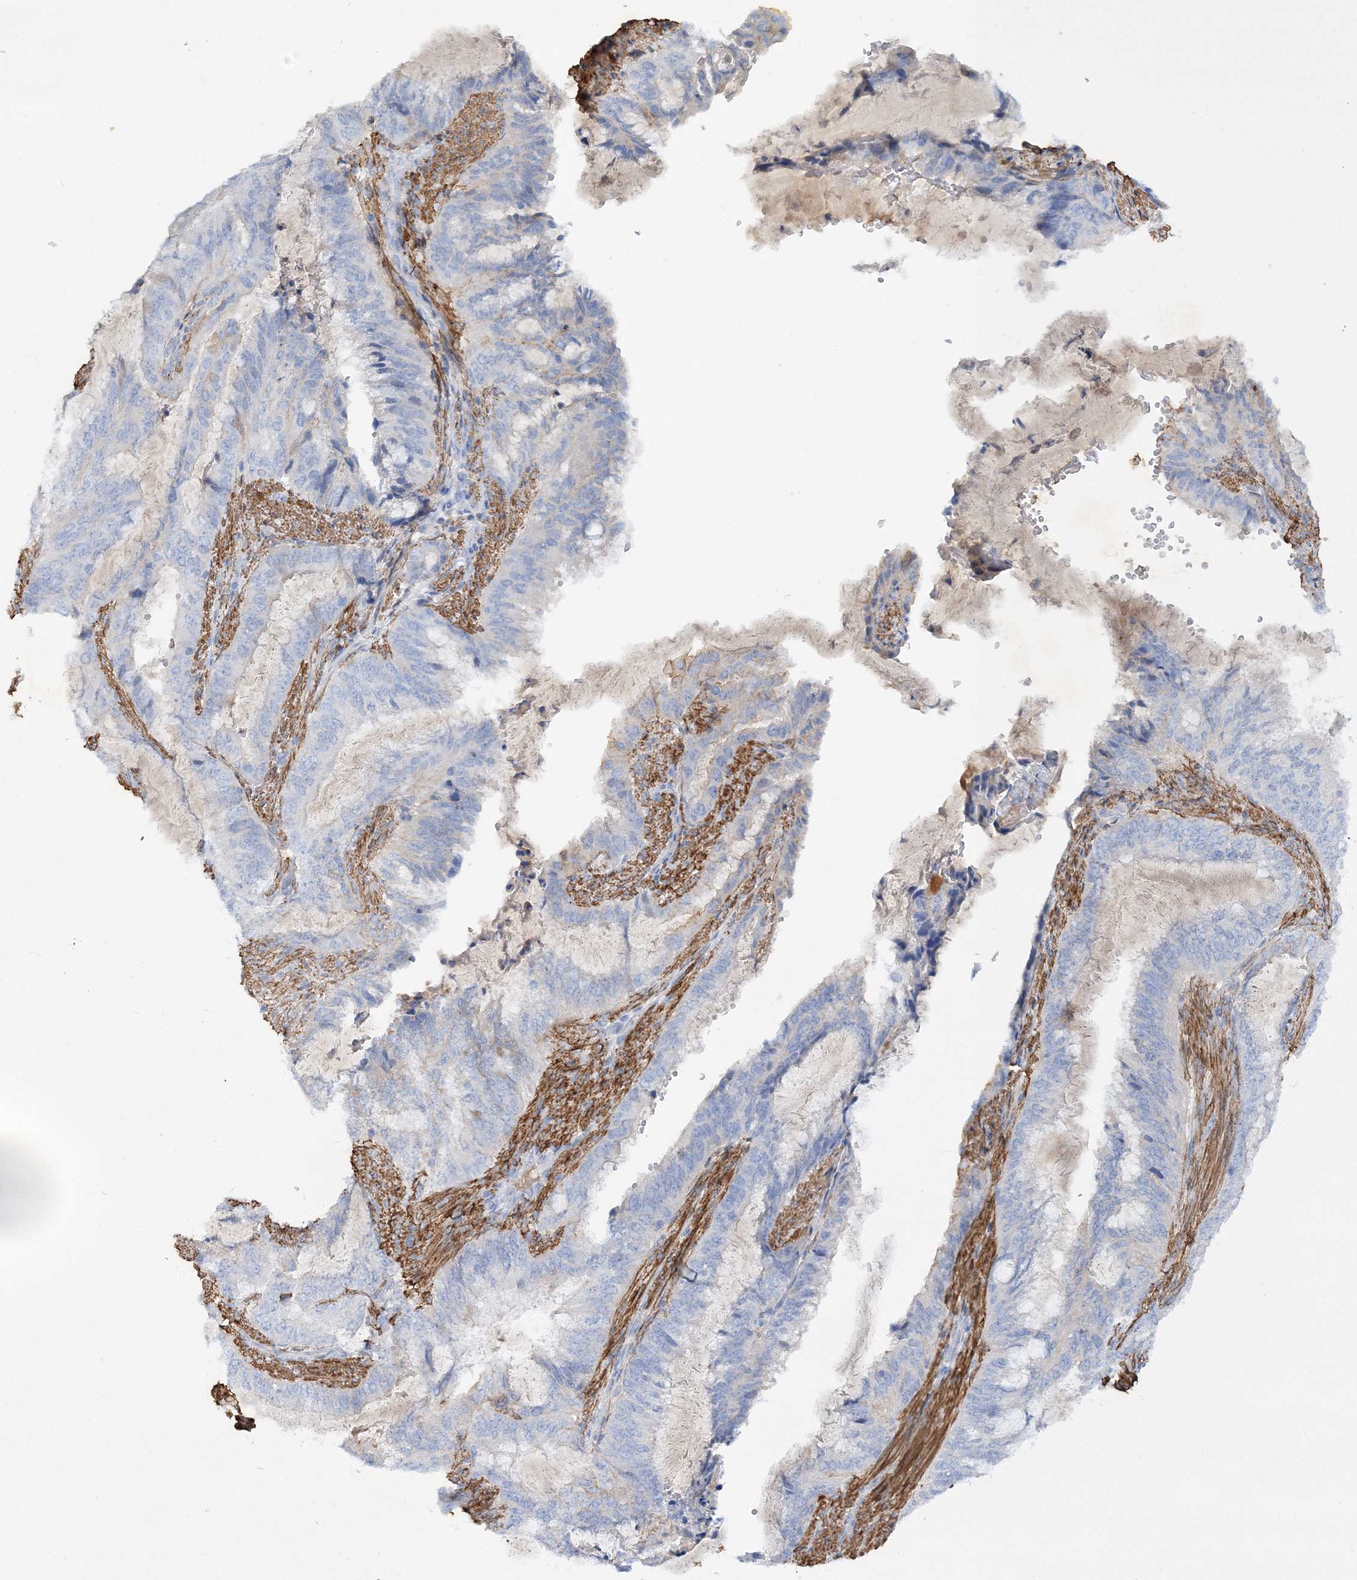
{"staining": {"intensity": "negative", "quantity": "none", "location": "none"}, "tissue": "endometrial cancer", "cell_type": "Tumor cells", "image_type": "cancer", "snomed": [{"axis": "morphology", "description": "Adenocarcinoma, NOS"}, {"axis": "topography", "description": "Endometrium"}], "caption": "Tumor cells show no significant expression in endometrial cancer.", "gene": "RTN2", "patient": {"sex": "female", "age": 51}}